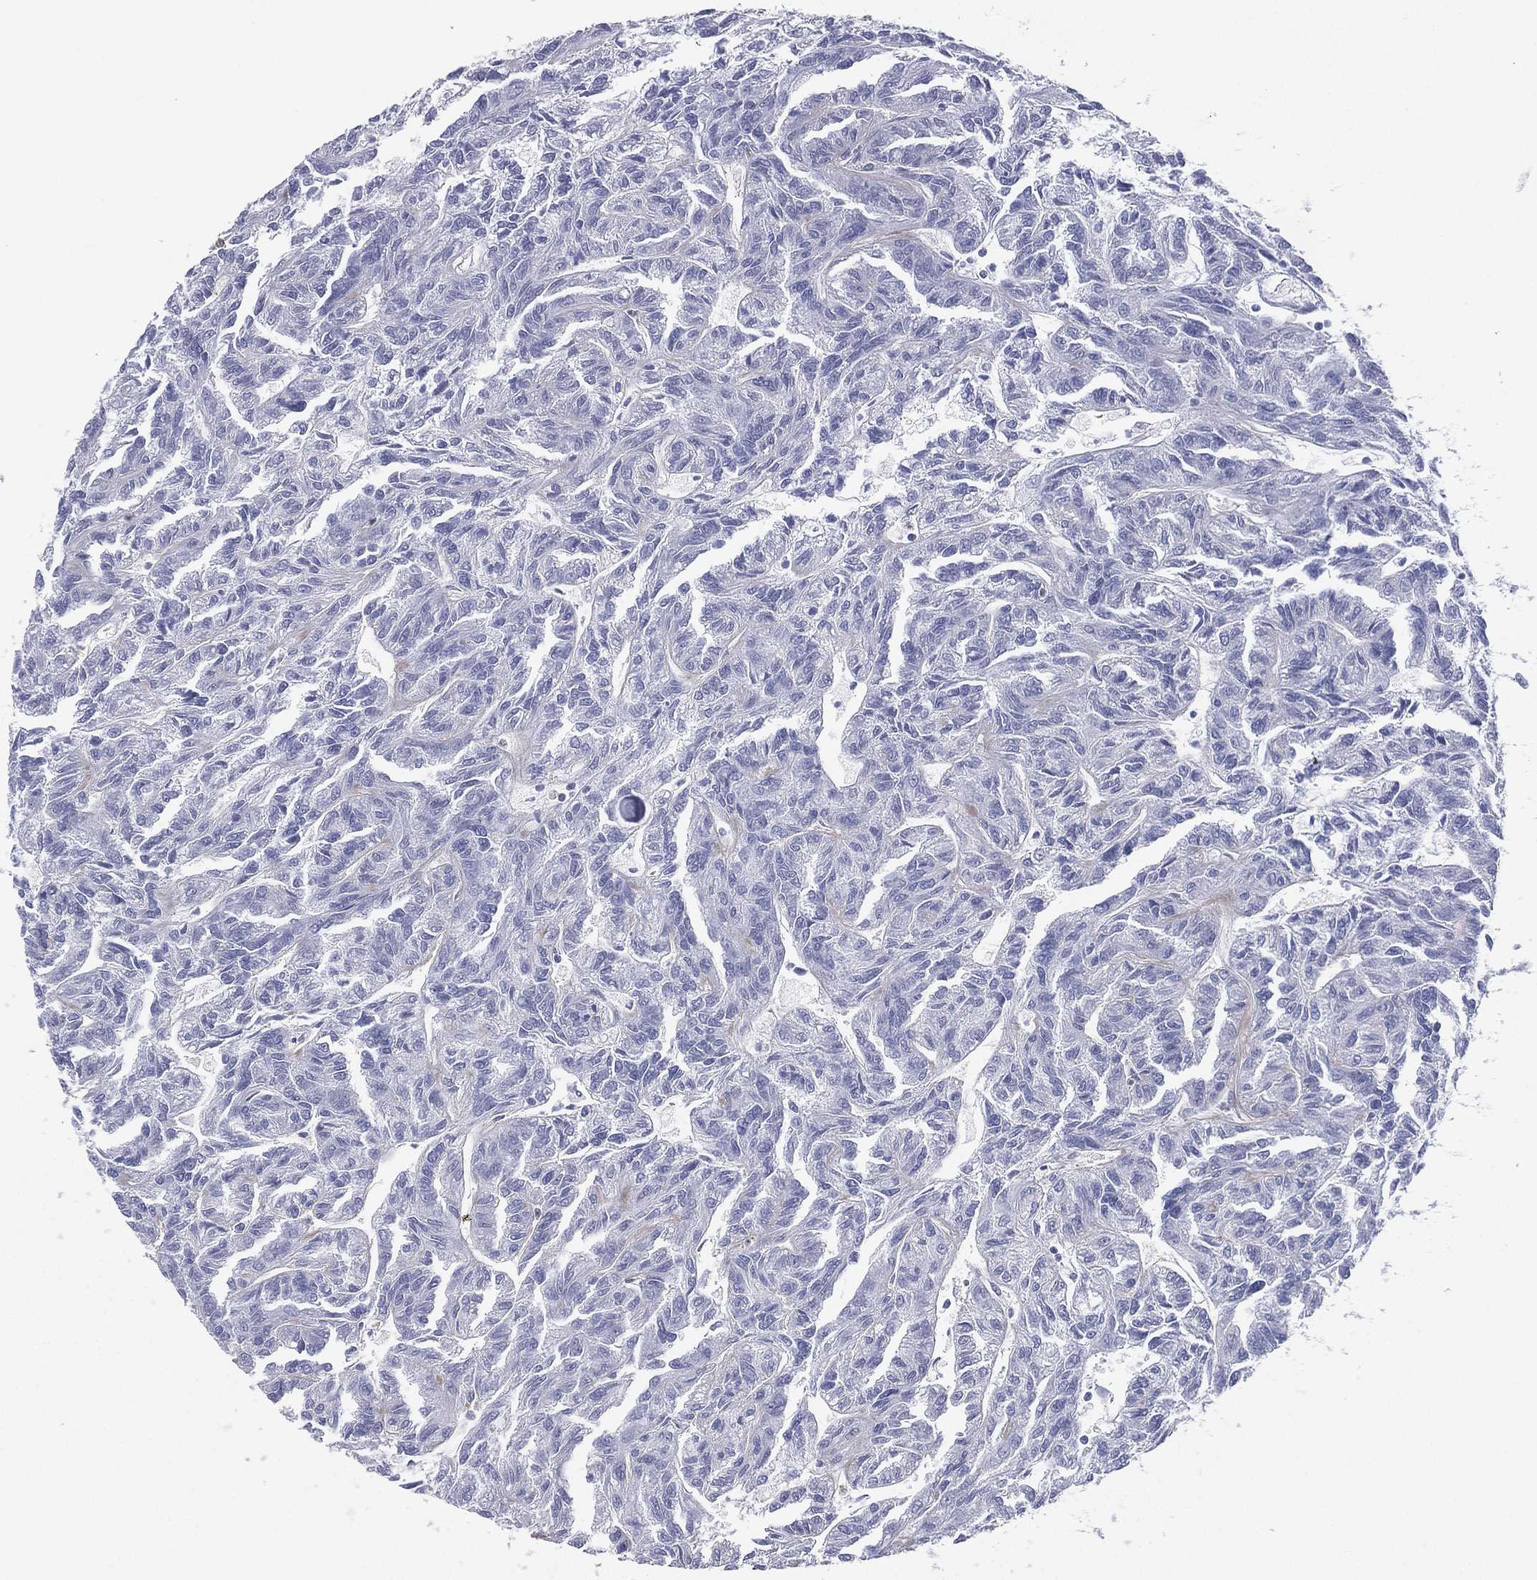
{"staining": {"intensity": "negative", "quantity": "none", "location": "none"}, "tissue": "renal cancer", "cell_type": "Tumor cells", "image_type": "cancer", "snomed": [{"axis": "morphology", "description": "Adenocarcinoma, NOS"}, {"axis": "topography", "description": "Kidney"}], "caption": "Immunohistochemistry (IHC) of renal adenocarcinoma reveals no staining in tumor cells.", "gene": "CD22", "patient": {"sex": "male", "age": 79}}